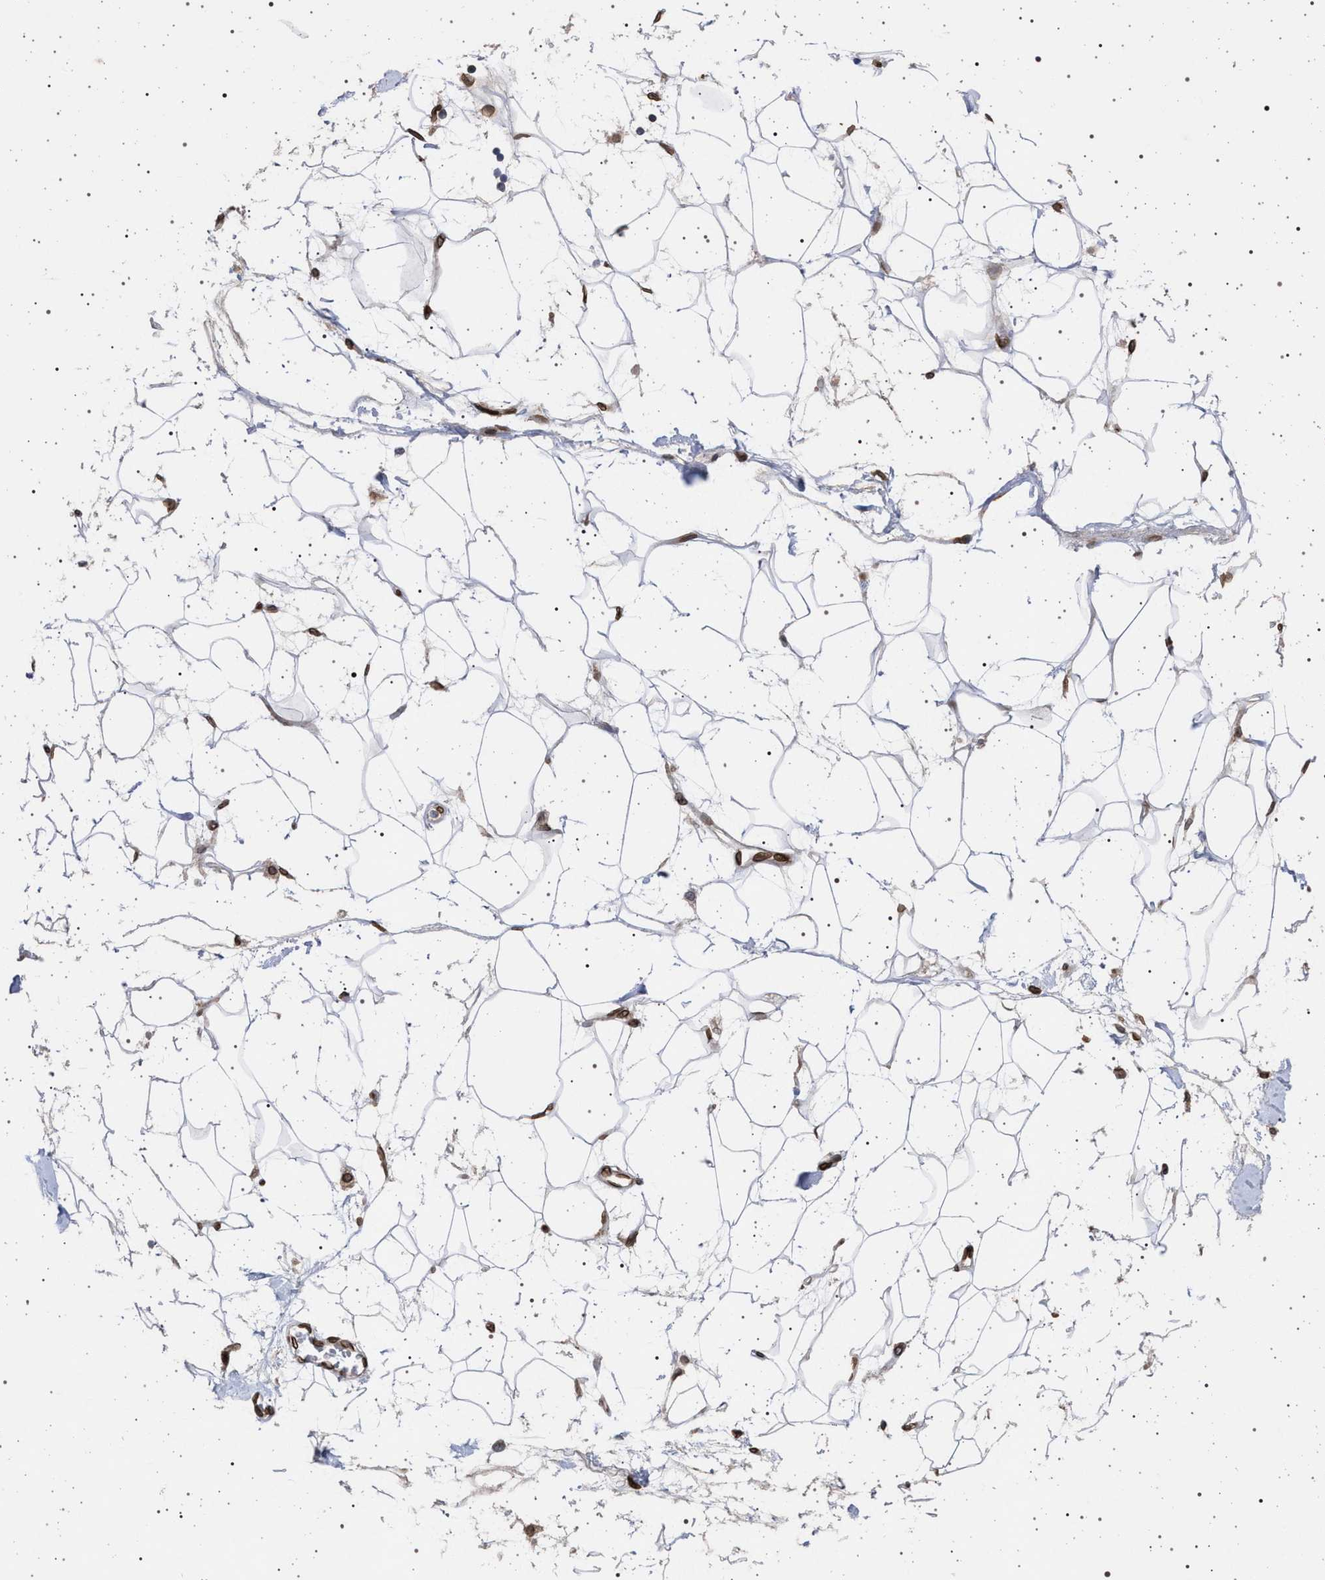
{"staining": {"intensity": "strong", "quantity": ">75%", "location": "nuclear"}, "tissue": "adipose tissue", "cell_type": "Adipocytes", "image_type": "normal", "snomed": [{"axis": "morphology", "description": "Normal tissue, NOS"}, {"axis": "morphology", "description": "Adenocarcinoma, NOS"}, {"axis": "topography", "description": "Duodenum"}, {"axis": "topography", "description": "Peripheral nerve tissue"}], "caption": "Immunohistochemical staining of benign human adipose tissue displays high levels of strong nuclear expression in approximately >75% of adipocytes. (Stains: DAB (3,3'-diaminobenzidine) in brown, nuclei in blue, Microscopy: brightfield microscopy at high magnification).", "gene": "ING2", "patient": {"sex": "female", "age": 60}}